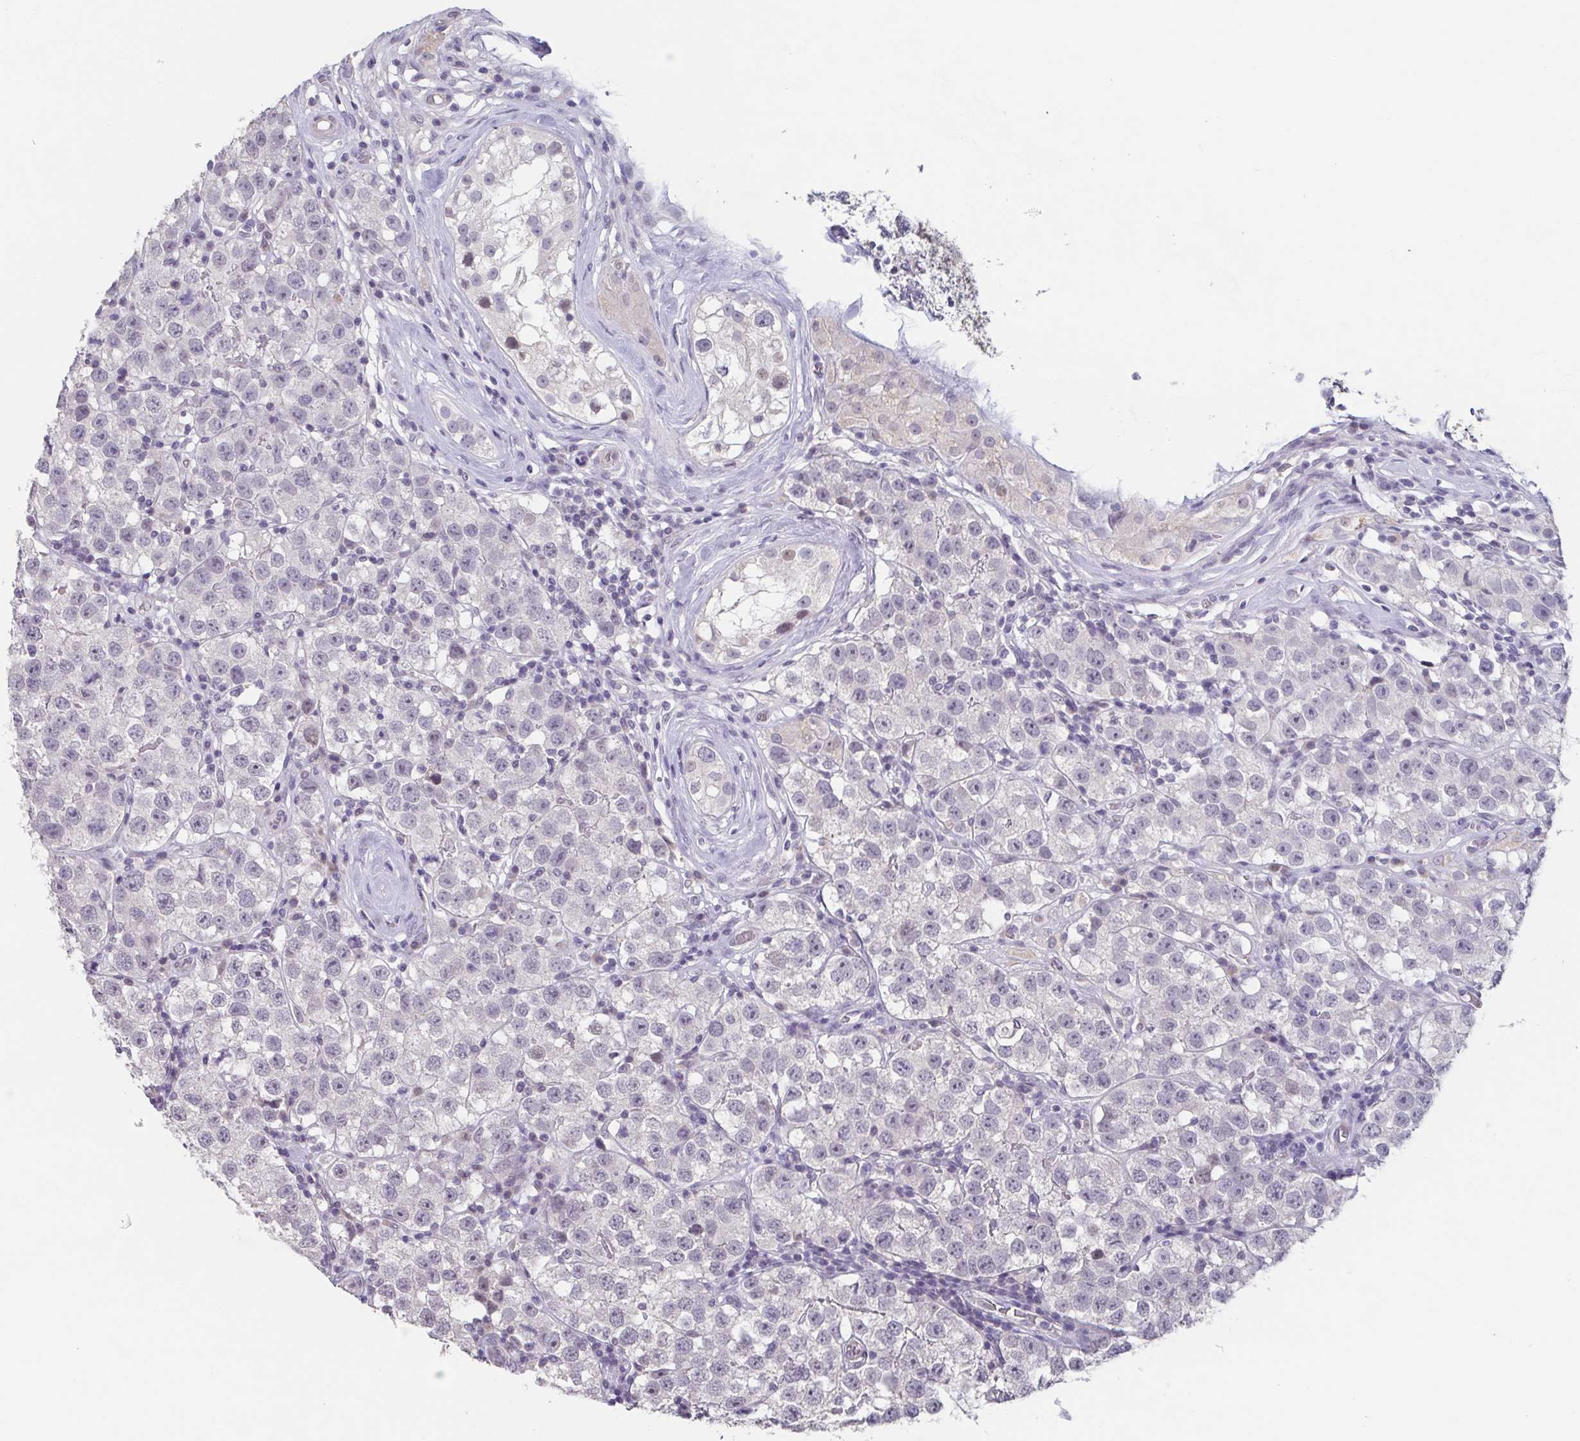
{"staining": {"intensity": "negative", "quantity": "none", "location": "none"}, "tissue": "testis cancer", "cell_type": "Tumor cells", "image_type": "cancer", "snomed": [{"axis": "morphology", "description": "Seminoma, NOS"}, {"axis": "topography", "description": "Testis"}], "caption": "Testis cancer was stained to show a protein in brown. There is no significant staining in tumor cells. (DAB (3,3'-diaminobenzidine) immunohistochemistry with hematoxylin counter stain).", "gene": "GHRL", "patient": {"sex": "male", "age": 34}}